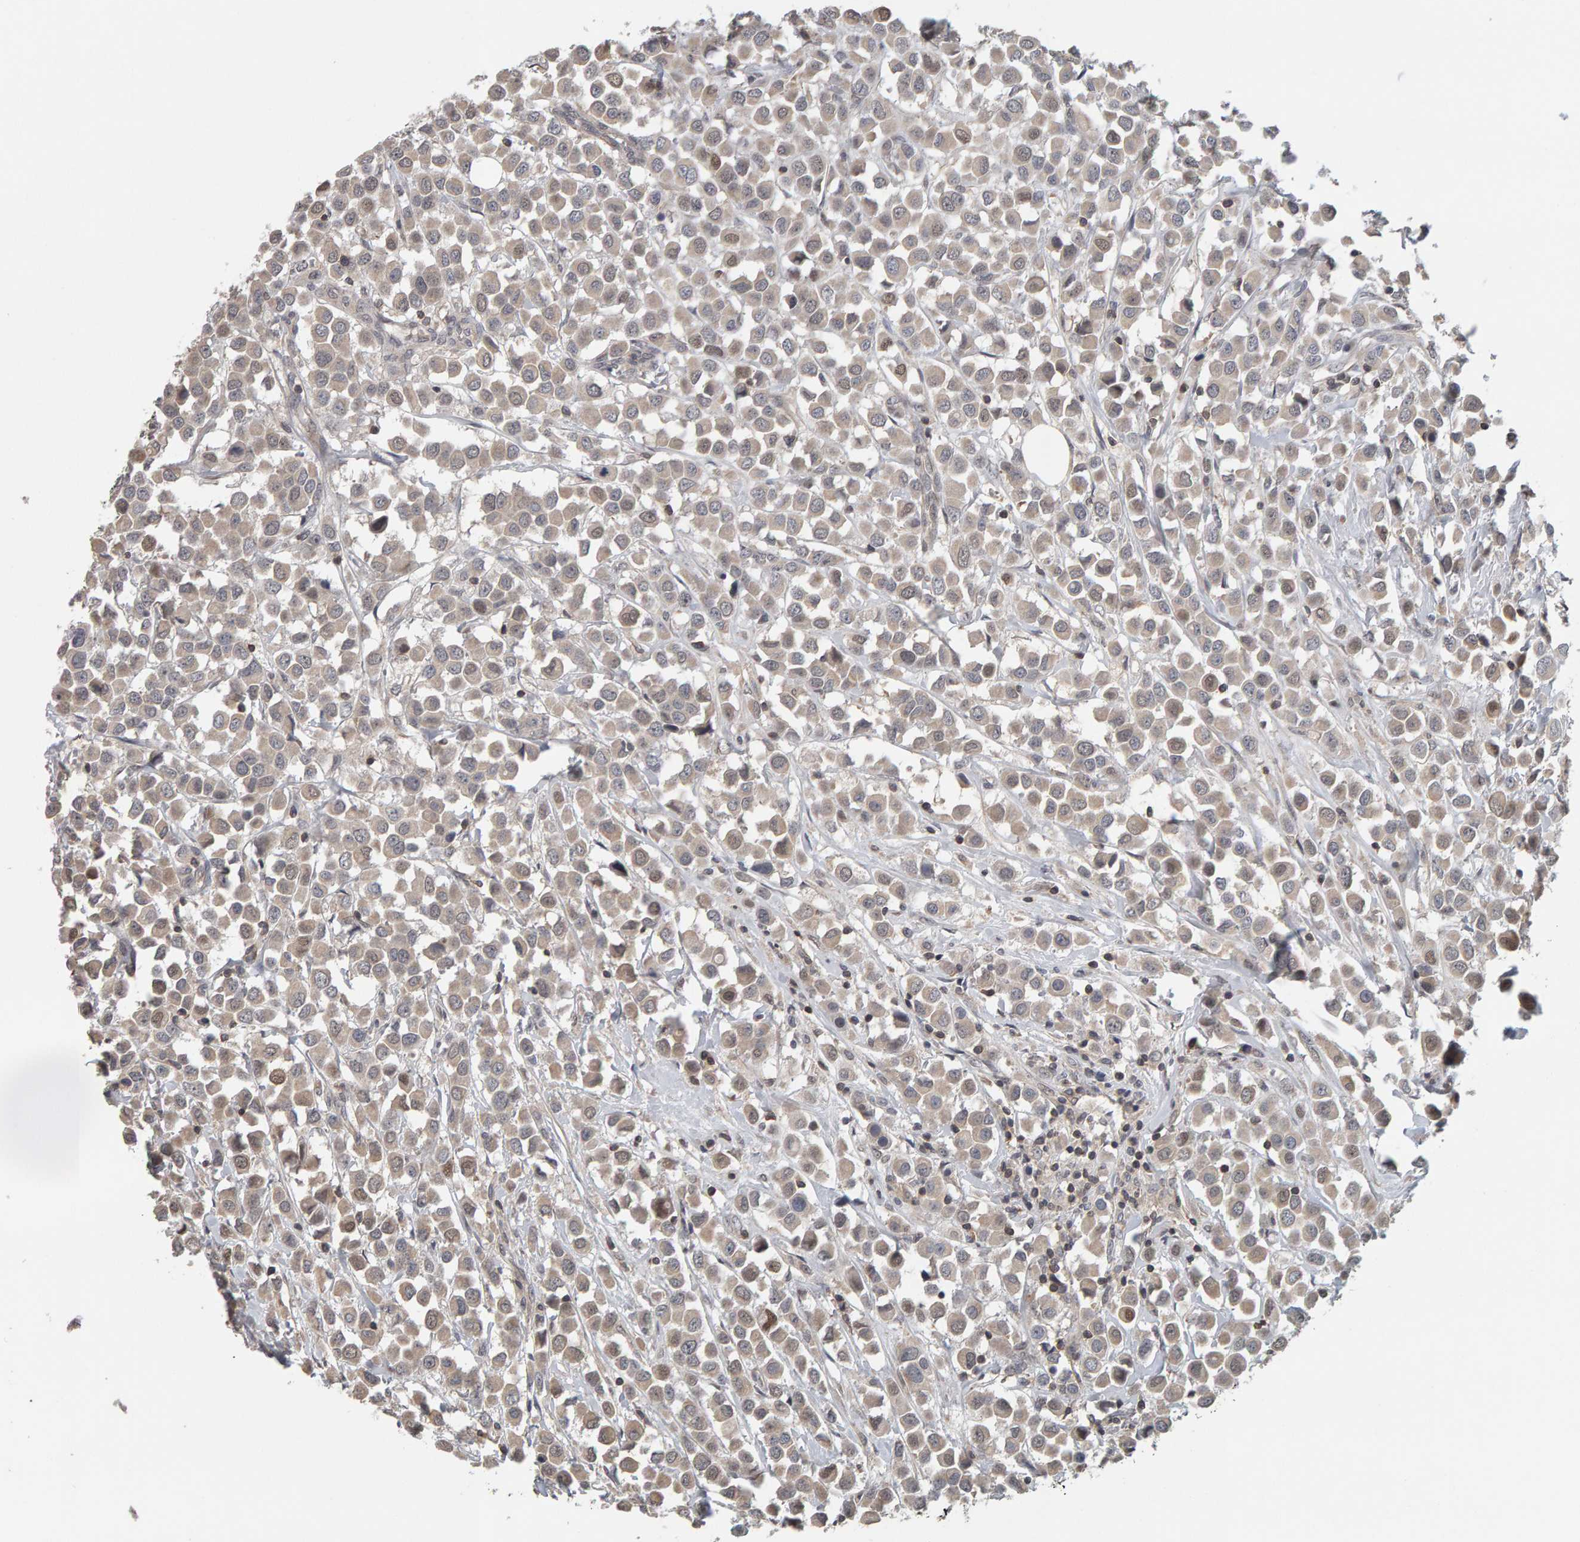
{"staining": {"intensity": "weak", "quantity": ">75%", "location": "cytoplasmic/membranous"}, "tissue": "breast cancer", "cell_type": "Tumor cells", "image_type": "cancer", "snomed": [{"axis": "morphology", "description": "Duct carcinoma"}, {"axis": "topography", "description": "Breast"}], "caption": "Breast invasive ductal carcinoma stained with a protein marker exhibits weak staining in tumor cells.", "gene": "TEFM", "patient": {"sex": "female", "age": 61}}